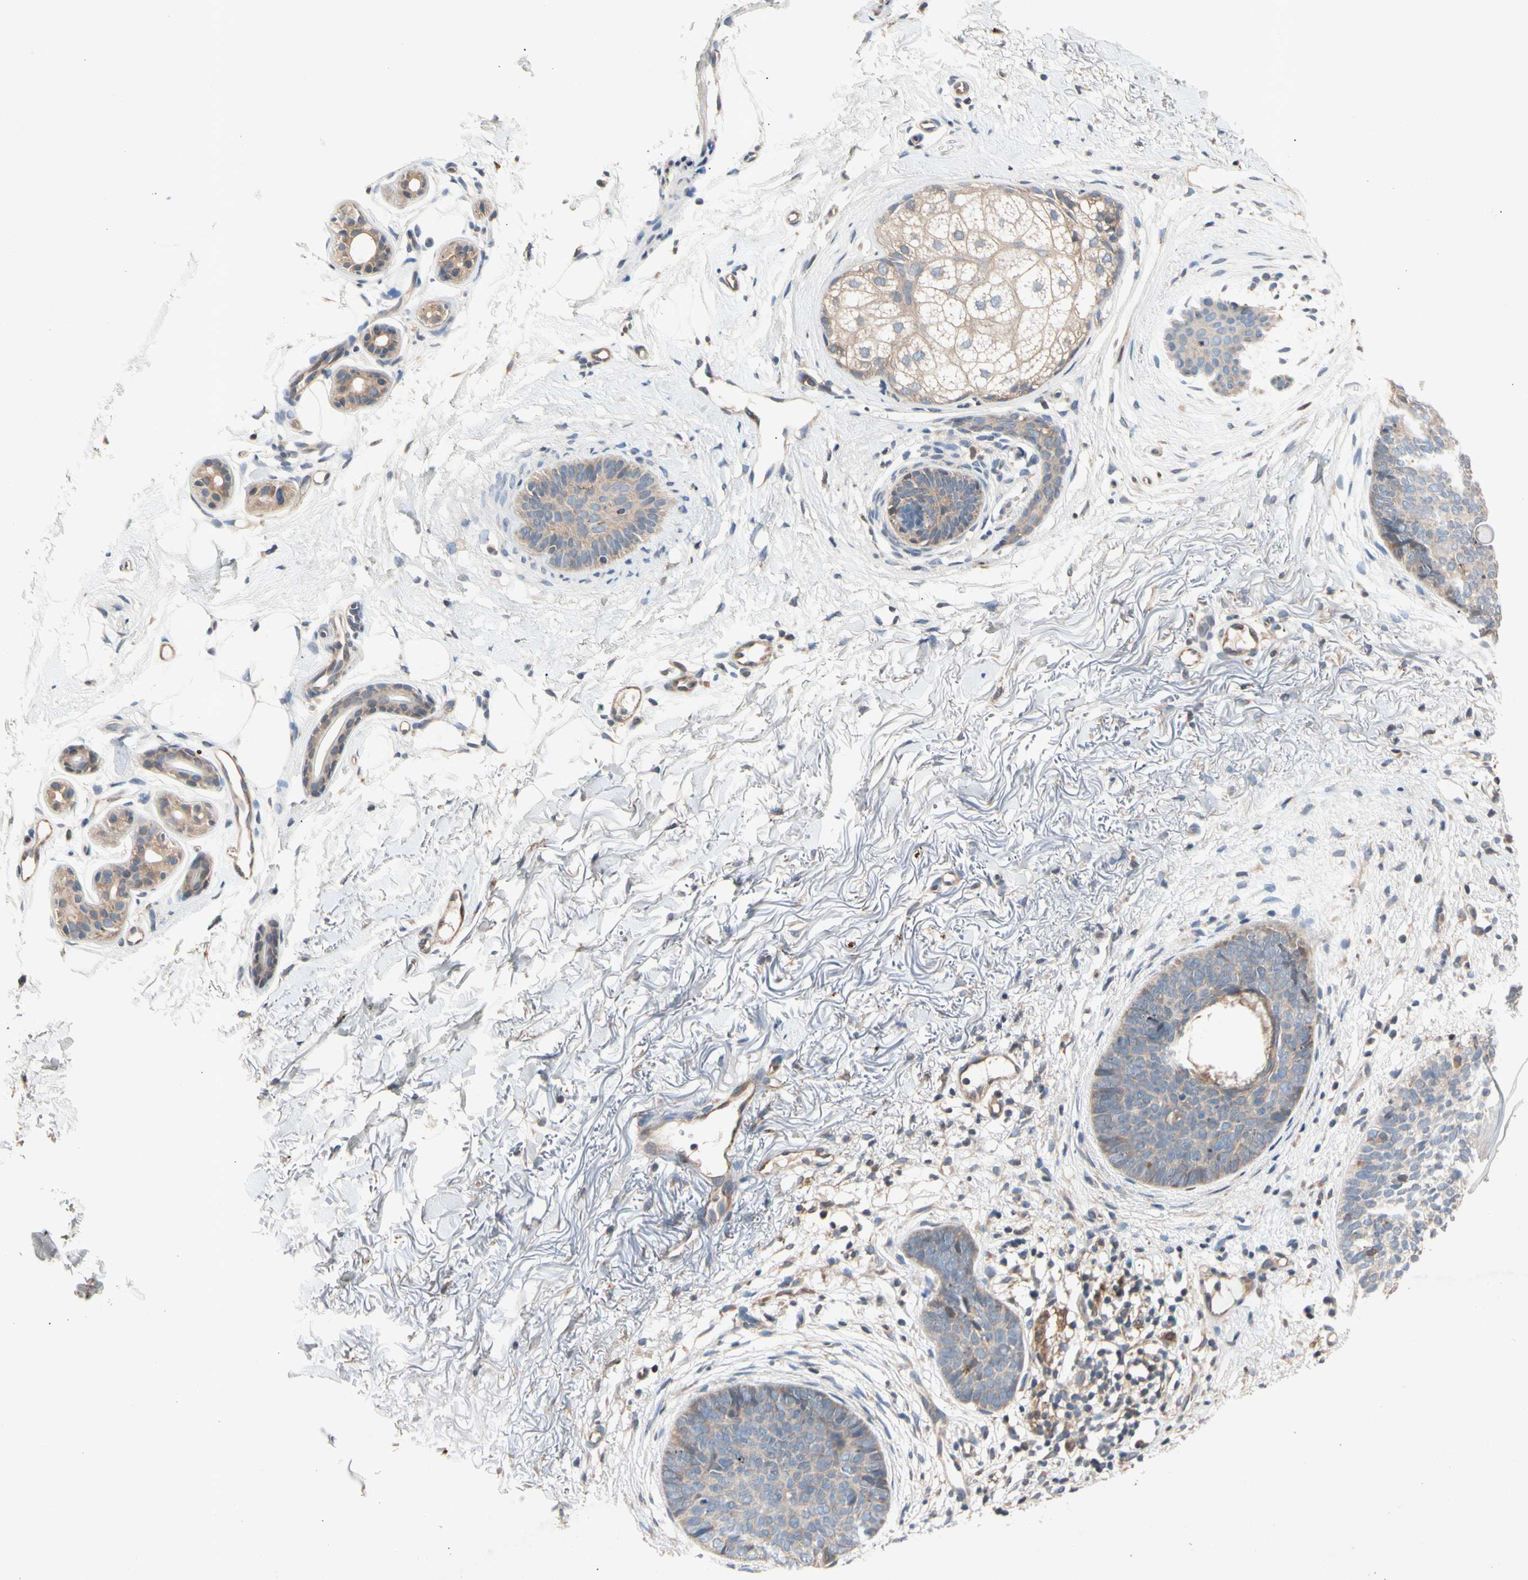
{"staining": {"intensity": "weak", "quantity": ">75%", "location": "cytoplasmic/membranous"}, "tissue": "skin cancer", "cell_type": "Tumor cells", "image_type": "cancer", "snomed": [{"axis": "morphology", "description": "Basal cell carcinoma"}, {"axis": "topography", "description": "Skin"}], "caption": "Brown immunohistochemical staining in human skin cancer displays weak cytoplasmic/membranous expression in about >75% of tumor cells.", "gene": "PRDX4", "patient": {"sex": "female", "age": 70}}